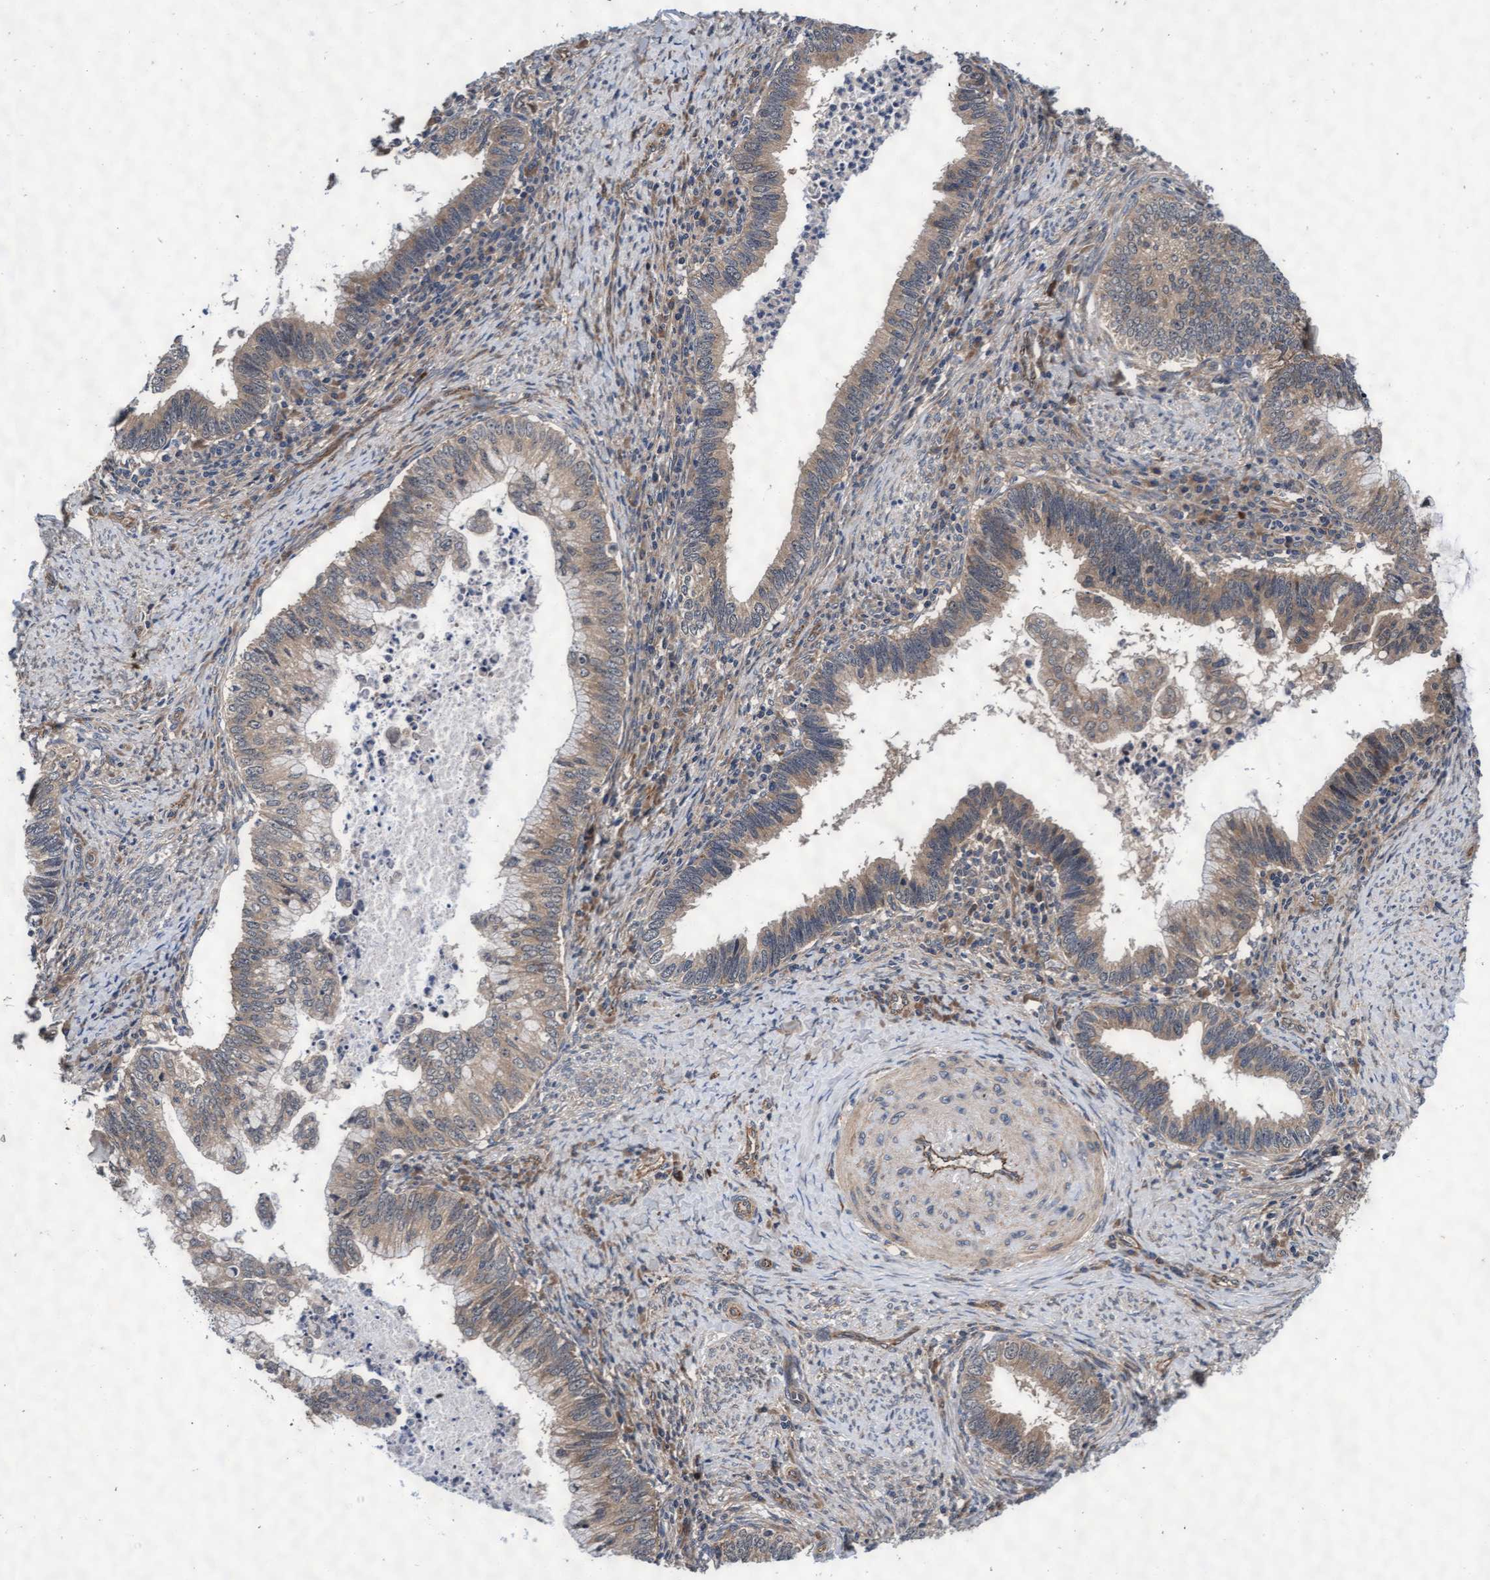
{"staining": {"intensity": "weak", "quantity": ">75%", "location": "cytoplasmic/membranous"}, "tissue": "cervical cancer", "cell_type": "Tumor cells", "image_type": "cancer", "snomed": [{"axis": "morphology", "description": "Adenocarcinoma, NOS"}, {"axis": "topography", "description": "Cervix"}], "caption": "Immunohistochemistry photomicrograph of human cervical cancer stained for a protein (brown), which reveals low levels of weak cytoplasmic/membranous expression in approximately >75% of tumor cells.", "gene": "EFCAB13", "patient": {"sex": "female", "age": 36}}